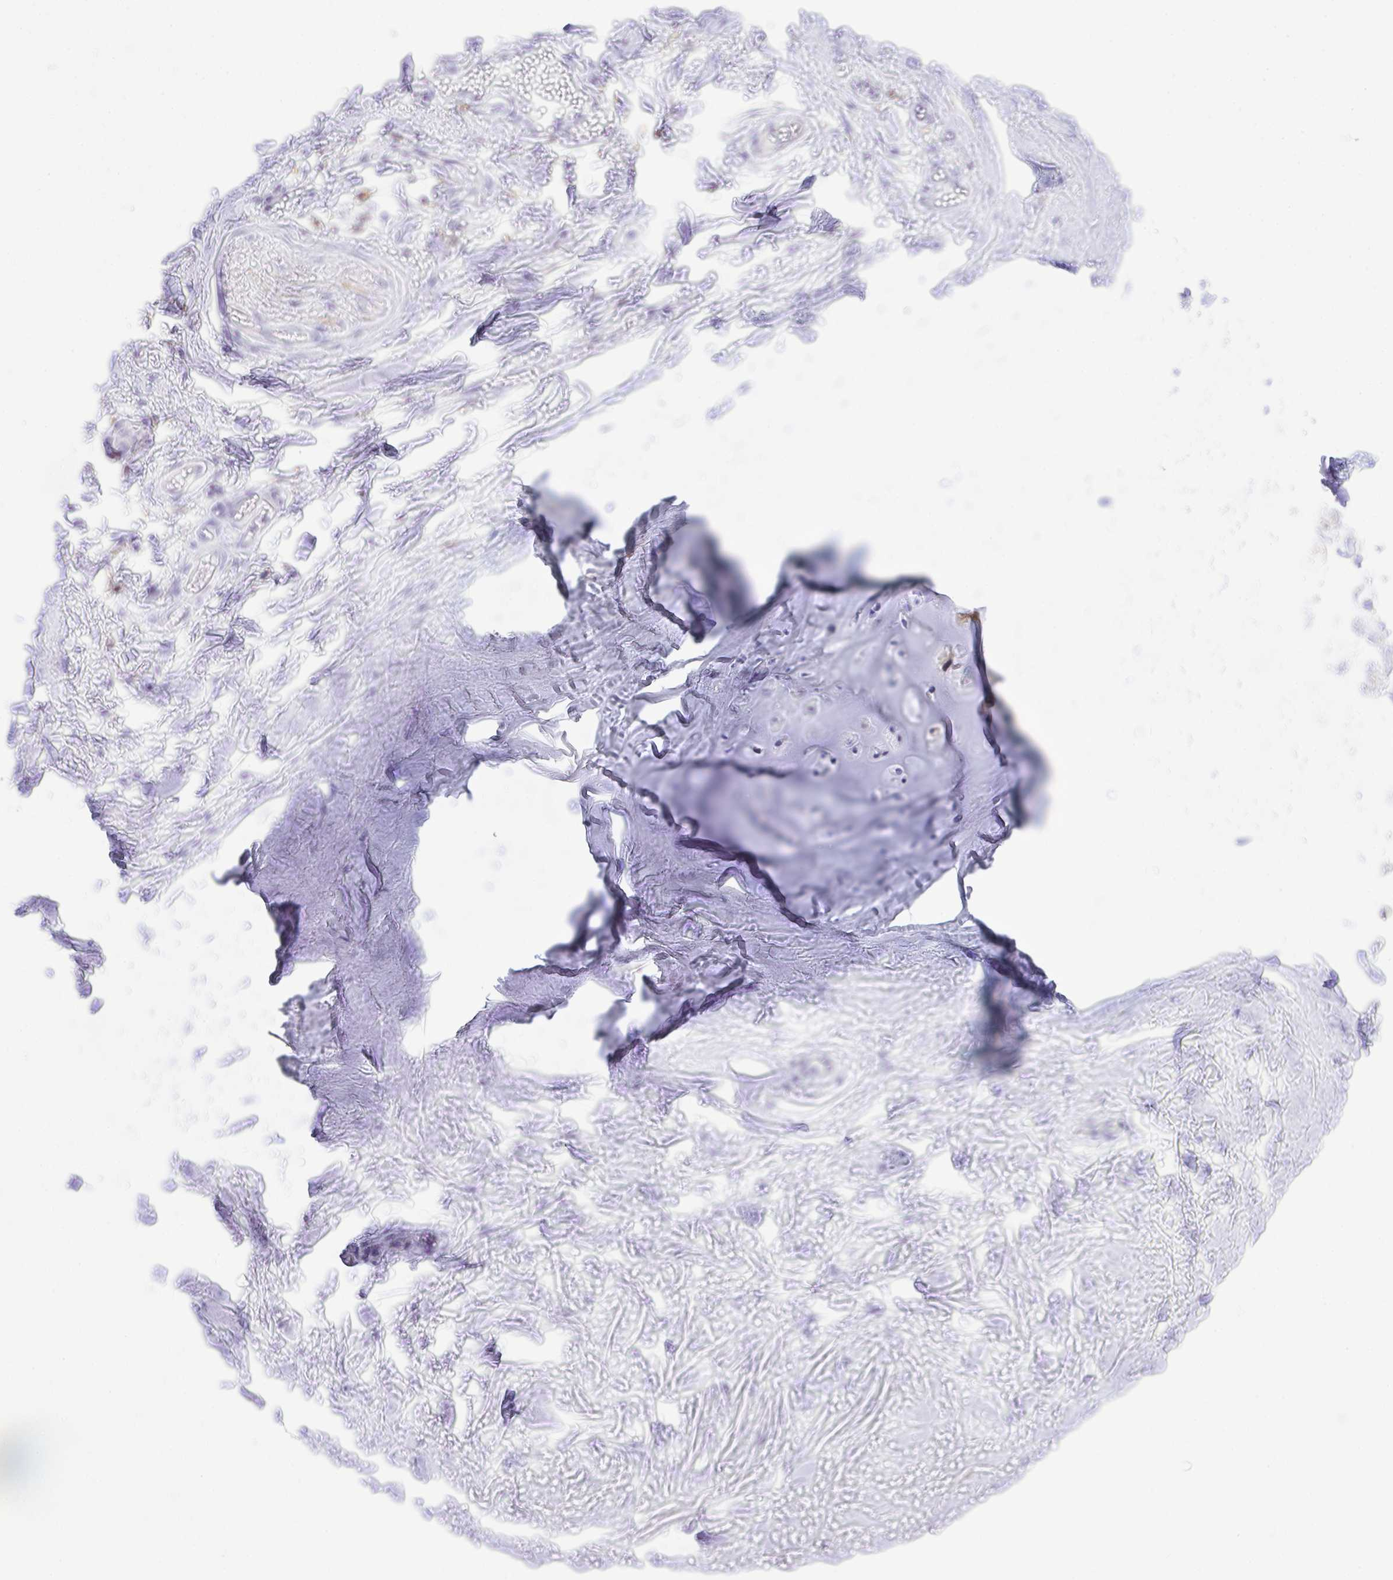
{"staining": {"intensity": "negative", "quantity": "none", "location": "none"}, "tissue": "soft tissue", "cell_type": "Chondrocytes", "image_type": "normal", "snomed": [{"axis": "morphology", "description": "Normal tissue, NOS"}, {"axis": "topography", "description": "Cartilage tissue"}, {"axis": "topography", "description": "Nasopharynx"}, {"axis": "topography", "description": "Thyroid gland"}], "caption": "Chondrocytes show no significant protein staining in benign soft tissue.", "gene": "PSD", "patient": {"sex": "male", "age": 63}}